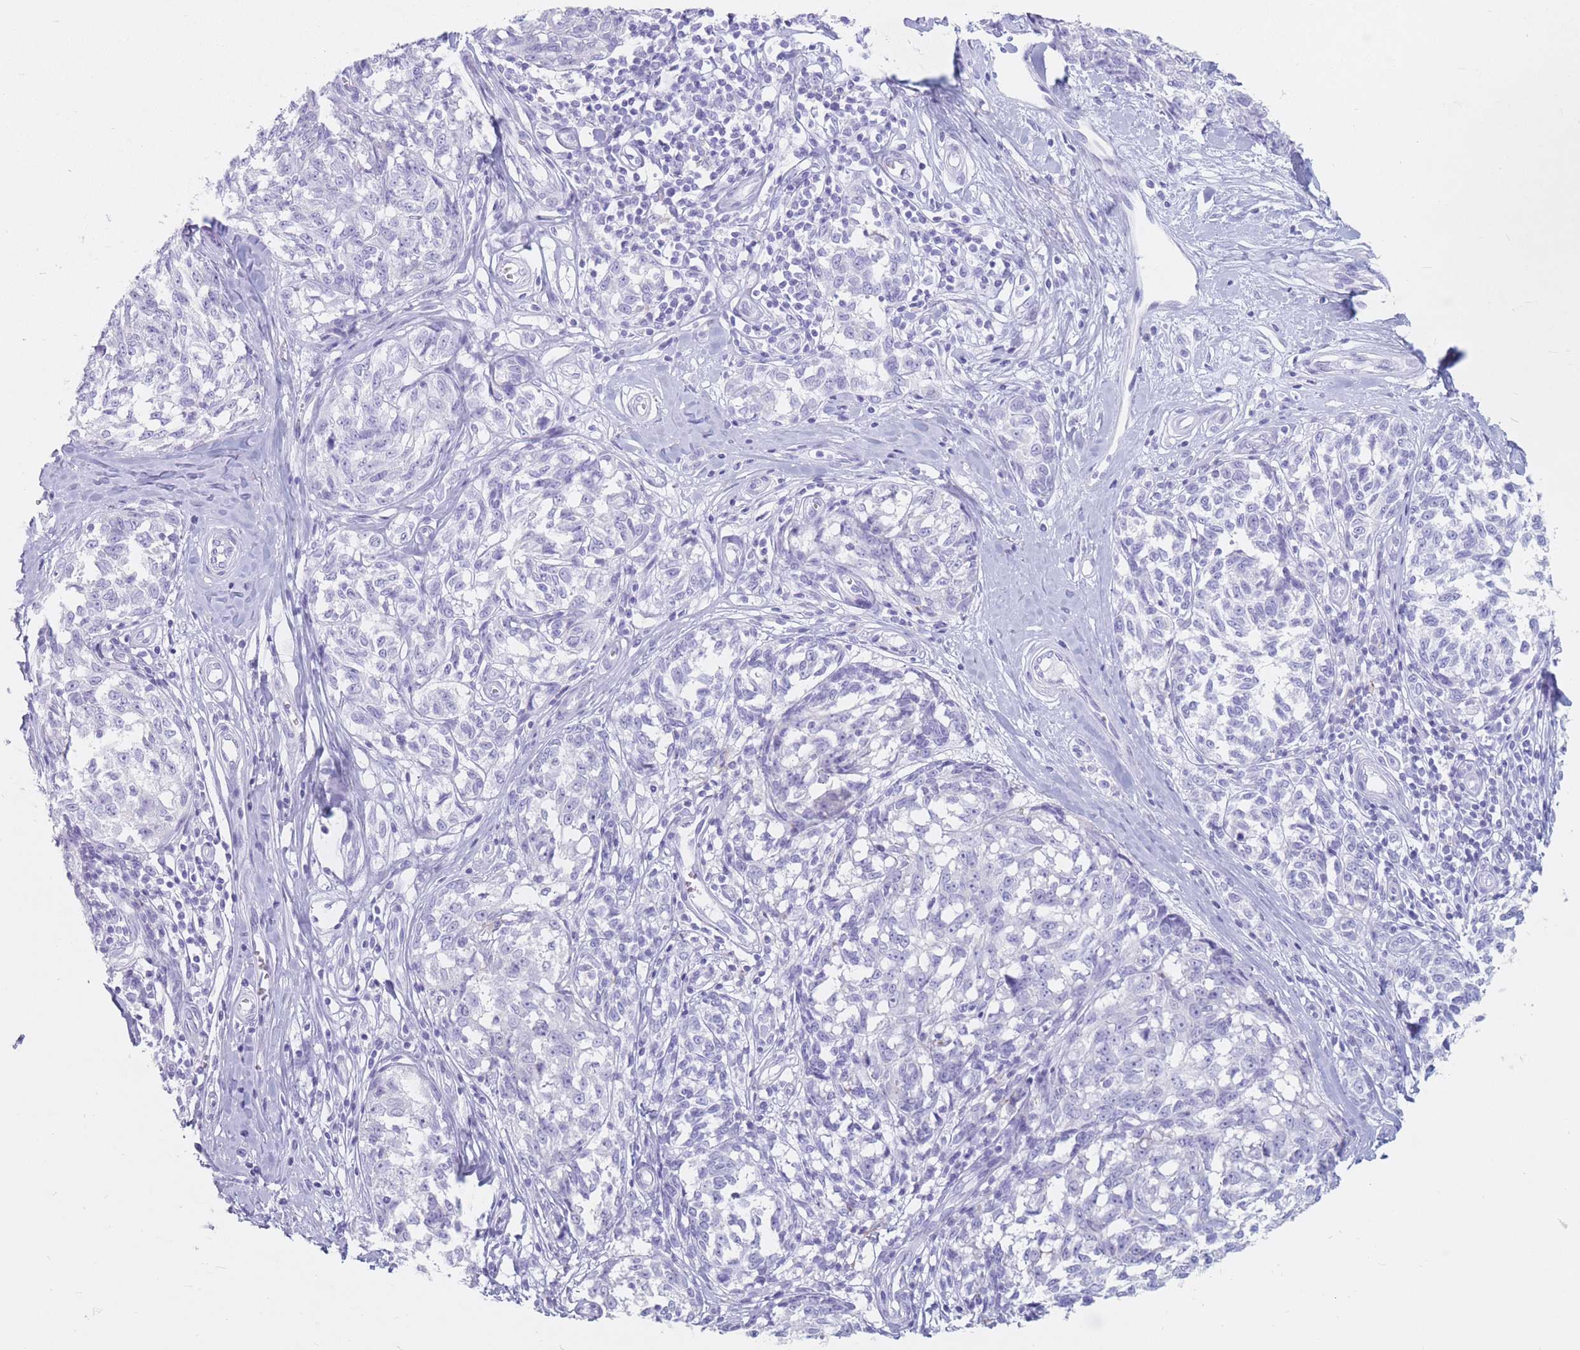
{"staining": {"intensity": "negative", "quantity": "none", "location": "none"}, "tissue": "melanoma", "cell_type": "Tumor cells", "image_type": "cancer", "snomed": [{"axis": "morphology", "description": "Normal tissue, NOS"}, {"axis": "morphology", "description": "Malignant melanoma, NOS"}, {"axis": "topography", "description": "Skin"}], "caption": "Tumor cells show no significant positivity in melanoma.", "gene": "ST3GAL5", "patient": {"sex": "female", "age": 64}}